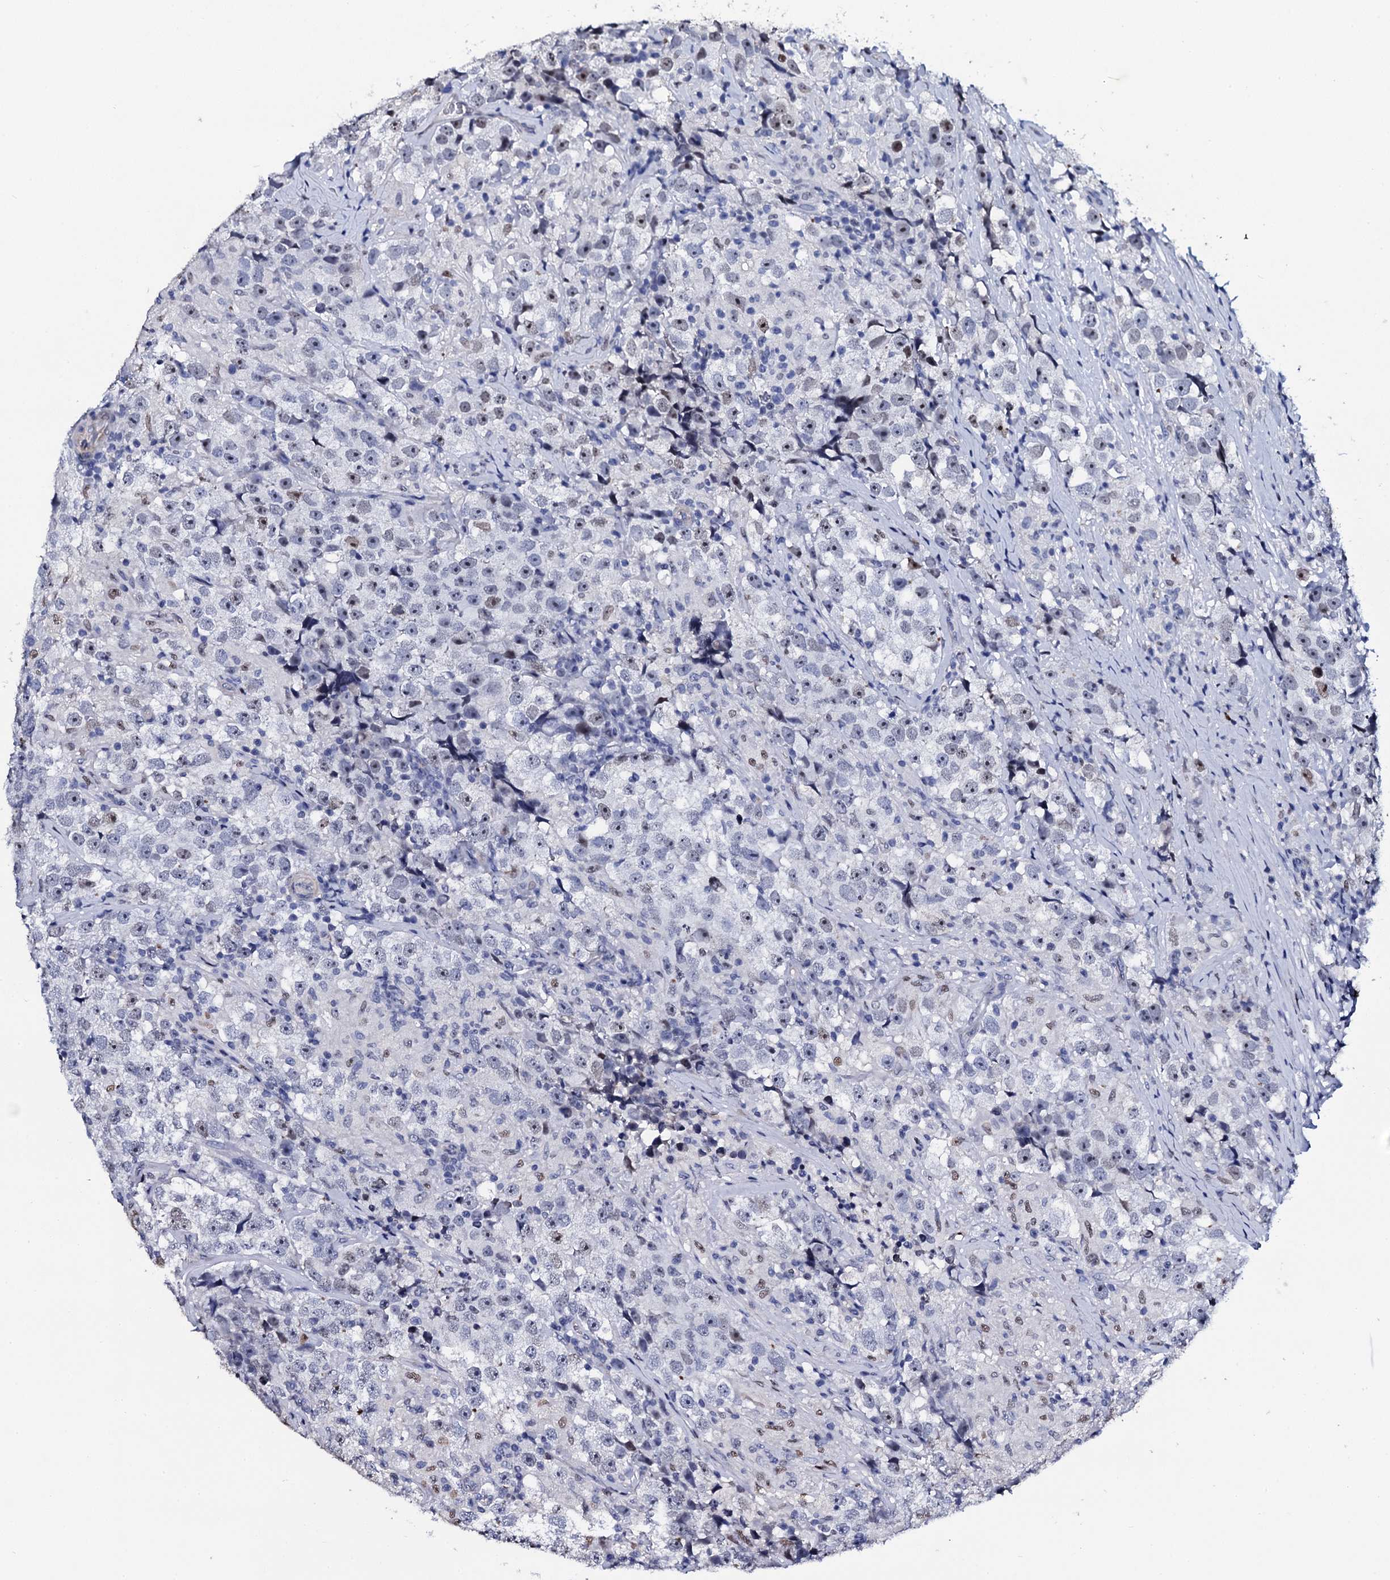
{"staining": {"intensity": "negative", "quantity": "none", "location": "none"}, "tissue": "testis cancer", "cell_type": "Tumor cells", "image_type": "cancer", "snomed": [{"axis": "morphology", "description": "Seminoma, NOS"}, {"axis": "topography", "description": "Testis"}], "caption": "Human testis cancer (seminoma) stained for a protein using IHC reveals no expression in tumor cells.", "gene": "NPM2", "patient": {"sex": "male", "age": 46}}